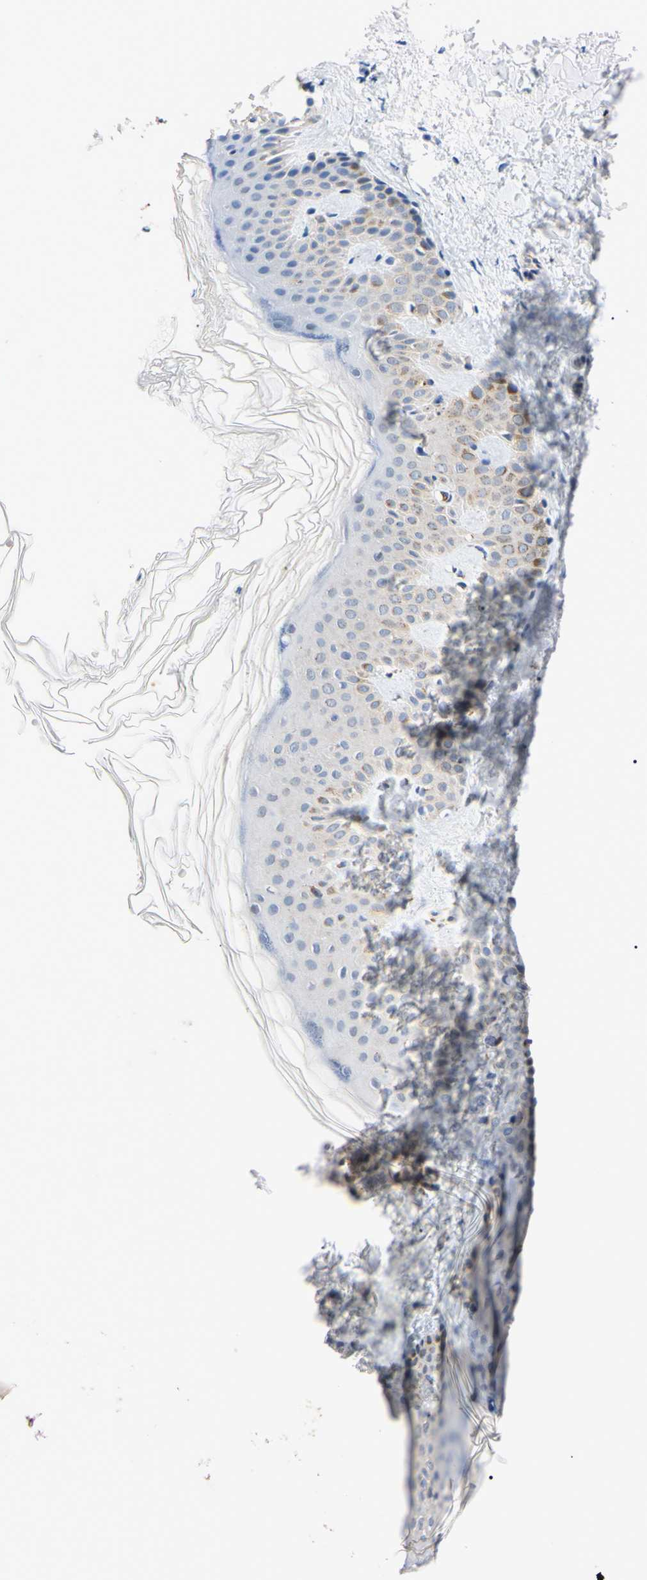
{"staining": {"intensity": "negative", "quantity": "none", "location": "none"}, "tissue": "skin", "cell_type": "Fibroblasts", "image_type": "normal", "snomed": [{"axis": "morphology", "description": "Normal tissue, NOS"}, {"axis": "topography", "description": "Skin"}], "caption": "Protein analysis of unremarkable skin reveals no significant staining in fibroblasts.", "gene": "CLPP", "patient": {"sex": "male", "age": 67}}